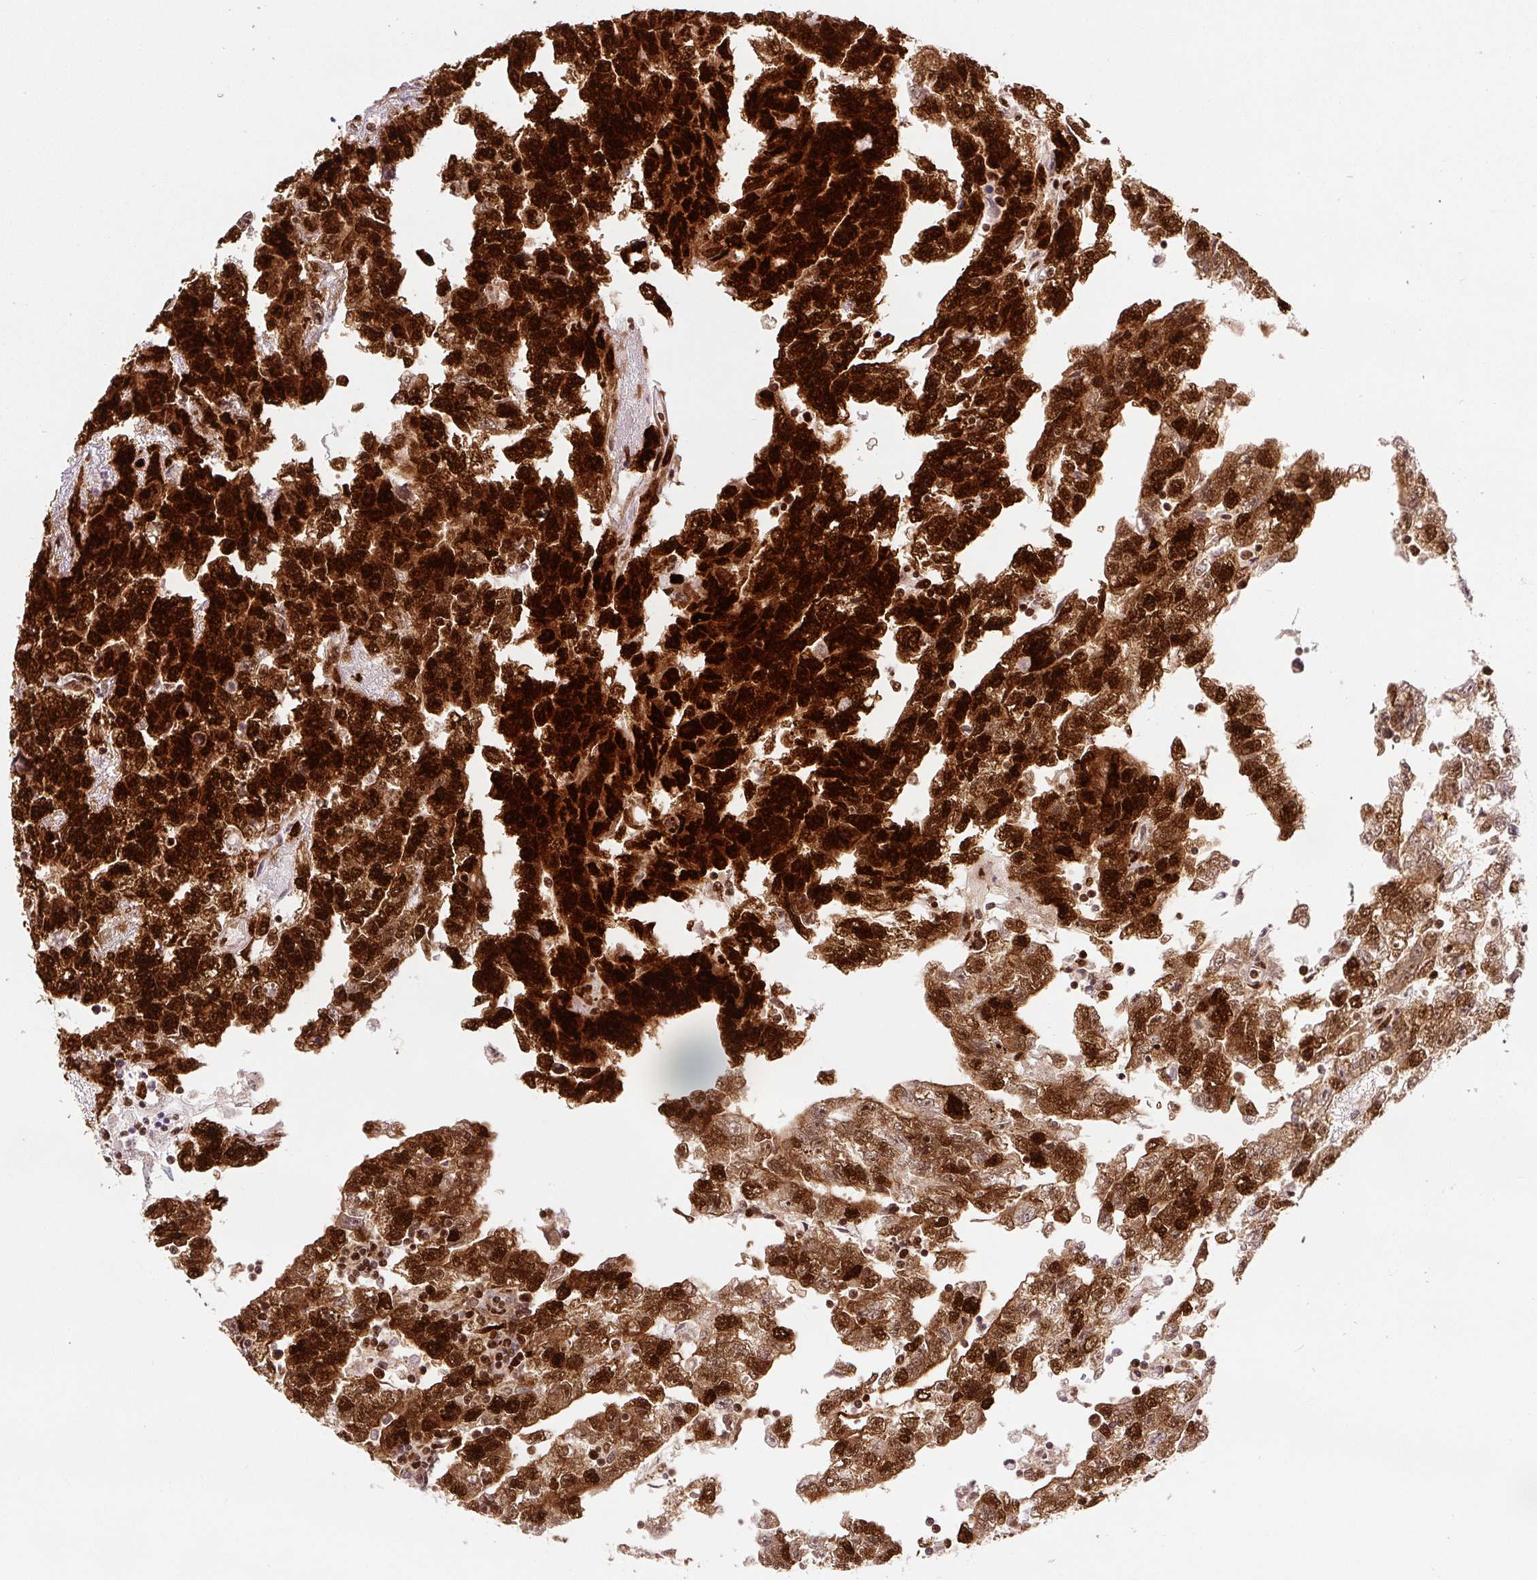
{"staining": {"intensity": "strong", "quantity": ">75%", "location": "nuclear"}, "tissue": "testis cancer", "cell_type": "Tumor cells", "image_type": "cancer", "snomed": [{"axis": "morphology", "description": "Carcinoma, Embryonal, NOS"}, {"axis": "topography", "description": "Testis"}], "caption": "The photomicrograph shows a brown stain indicating the presence of a protein in the nuclear of tumor cells in testis cancer (embryonal carcinoma).", "gene": "FUS", "patient": {"sex": "male", "age": 25}}